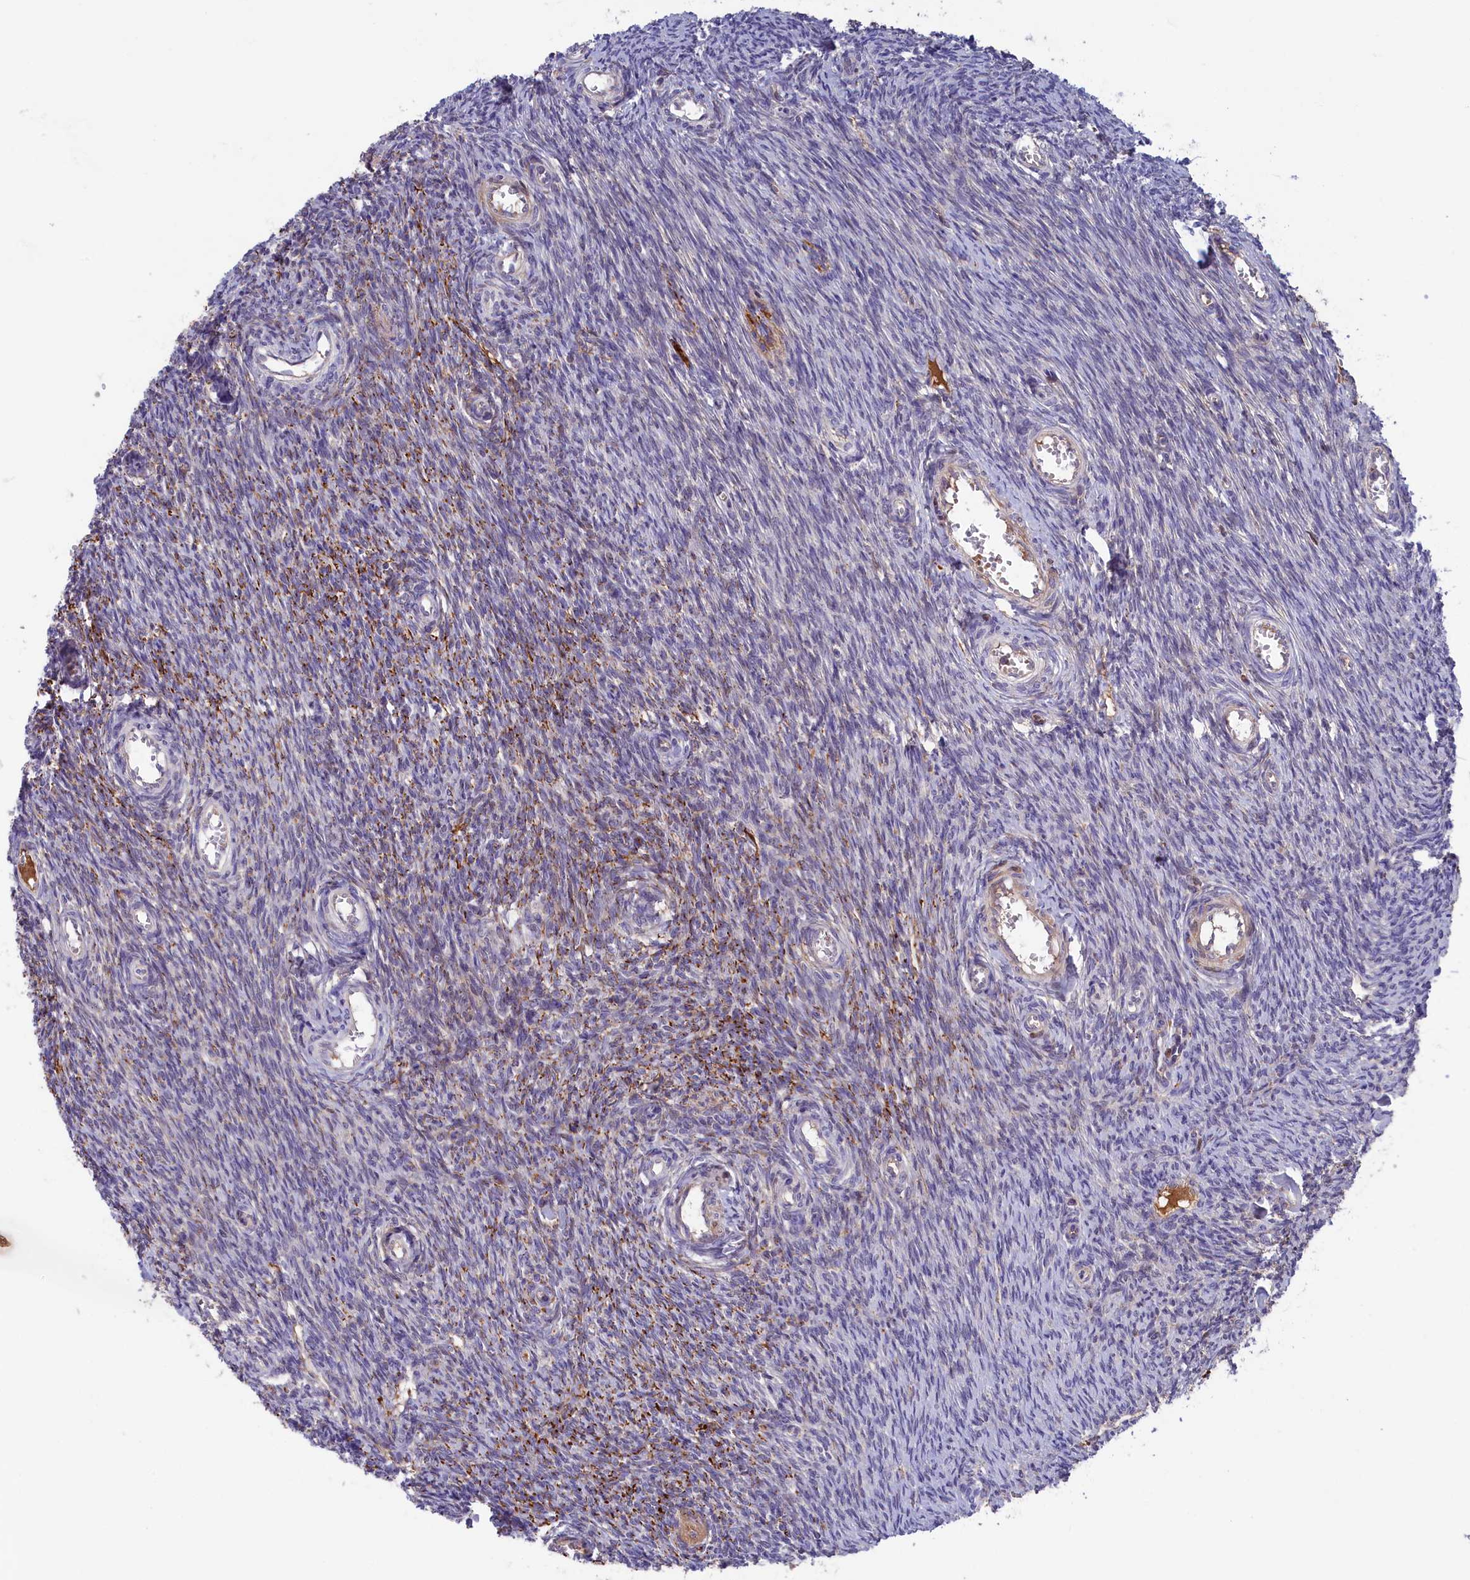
{"staining": {"intensity": "moderate", "quantity": ">75%", "location": "cytoplasmic/membranous"}, "tissue": "ovary", "cell_type": "Follicle cells", "image_type": "normal", "snomed": [{"axis": "morphology", "description": "Normal tissue, NOS"}, {"axis": "topography", "description": "Ovary"}], "caption": "The photomicrograph demonstrates immunohistochemical staining of normal ovary. There is moderate cytoplasmic/membranous positivity is identified in approximately >75% of follicle cells.", "gene": "STYX", "patient": {"sex": "female", "age": 44}}